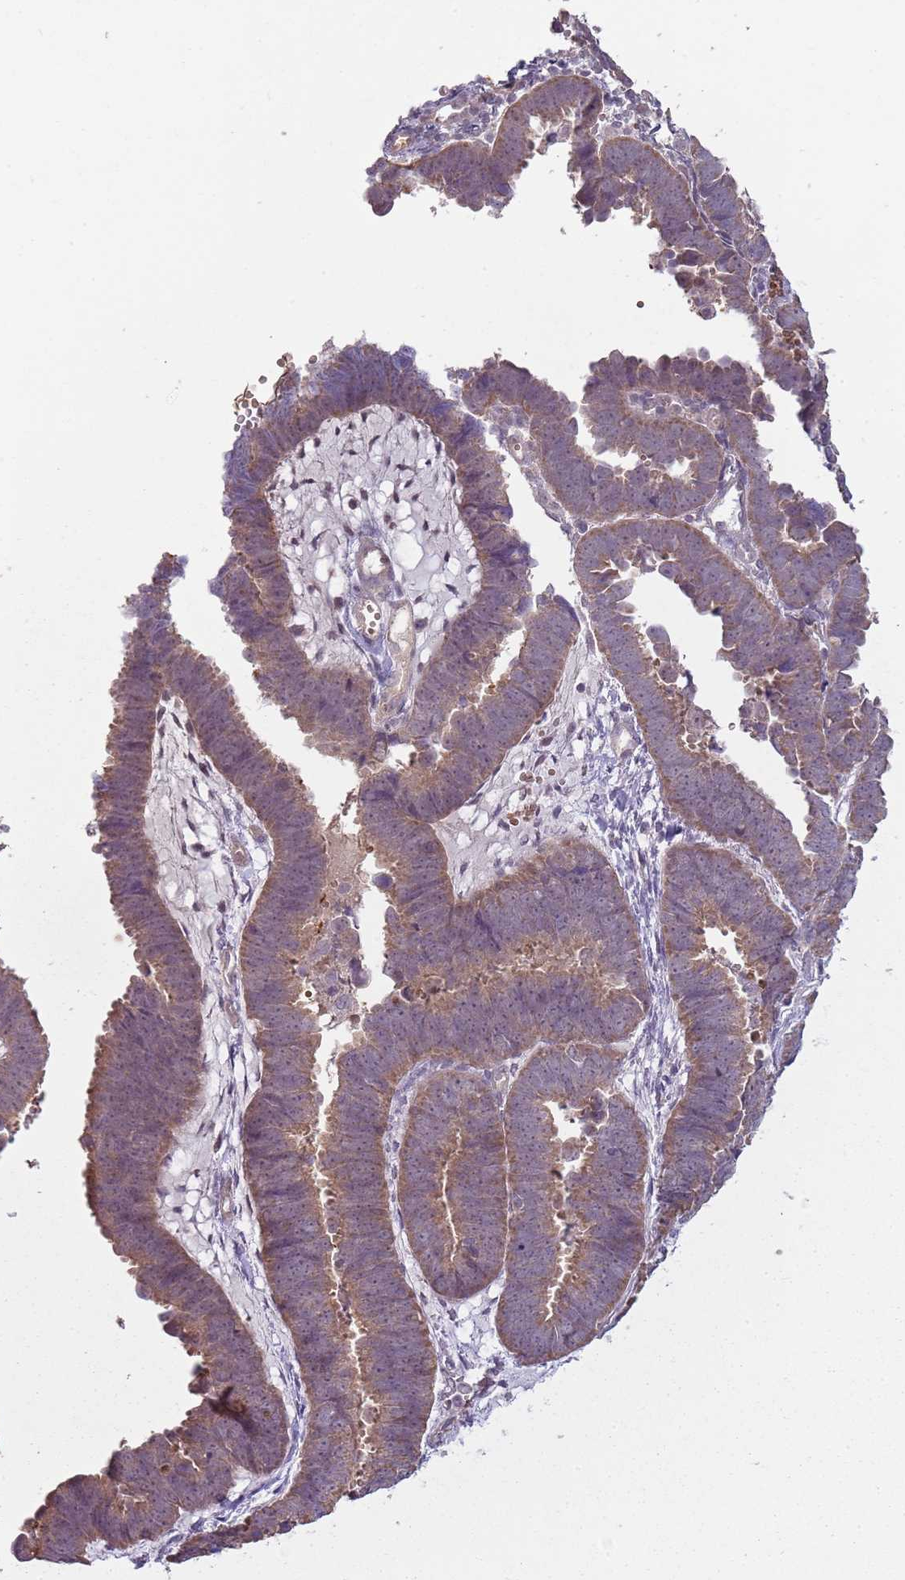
{"staining": {"intensity": "weak", "quantity": "25%-75%", "location": "cytoplasmic/membranous"}, "tissue": "endometrial cancer", "cell_type": "Tumor cells", "image_type": "cancer", "snomed": [{"axis": "morphology", "description": "Adenocarcinoma, NOS"}, {"axis": "topography", "description": "Endometrium"}], "caption": "Adenocarcinoma (endometrial) stained with immunohistochemistry (IHC) displays weak cytoplasmic/membranous positivity in about 25%-75% of tumor cells. The protein of interest is shown in brown color, while the nuclei are stained blue.", "gene": "TEKT4", "patient": {"sex": "female", "age": 75}}